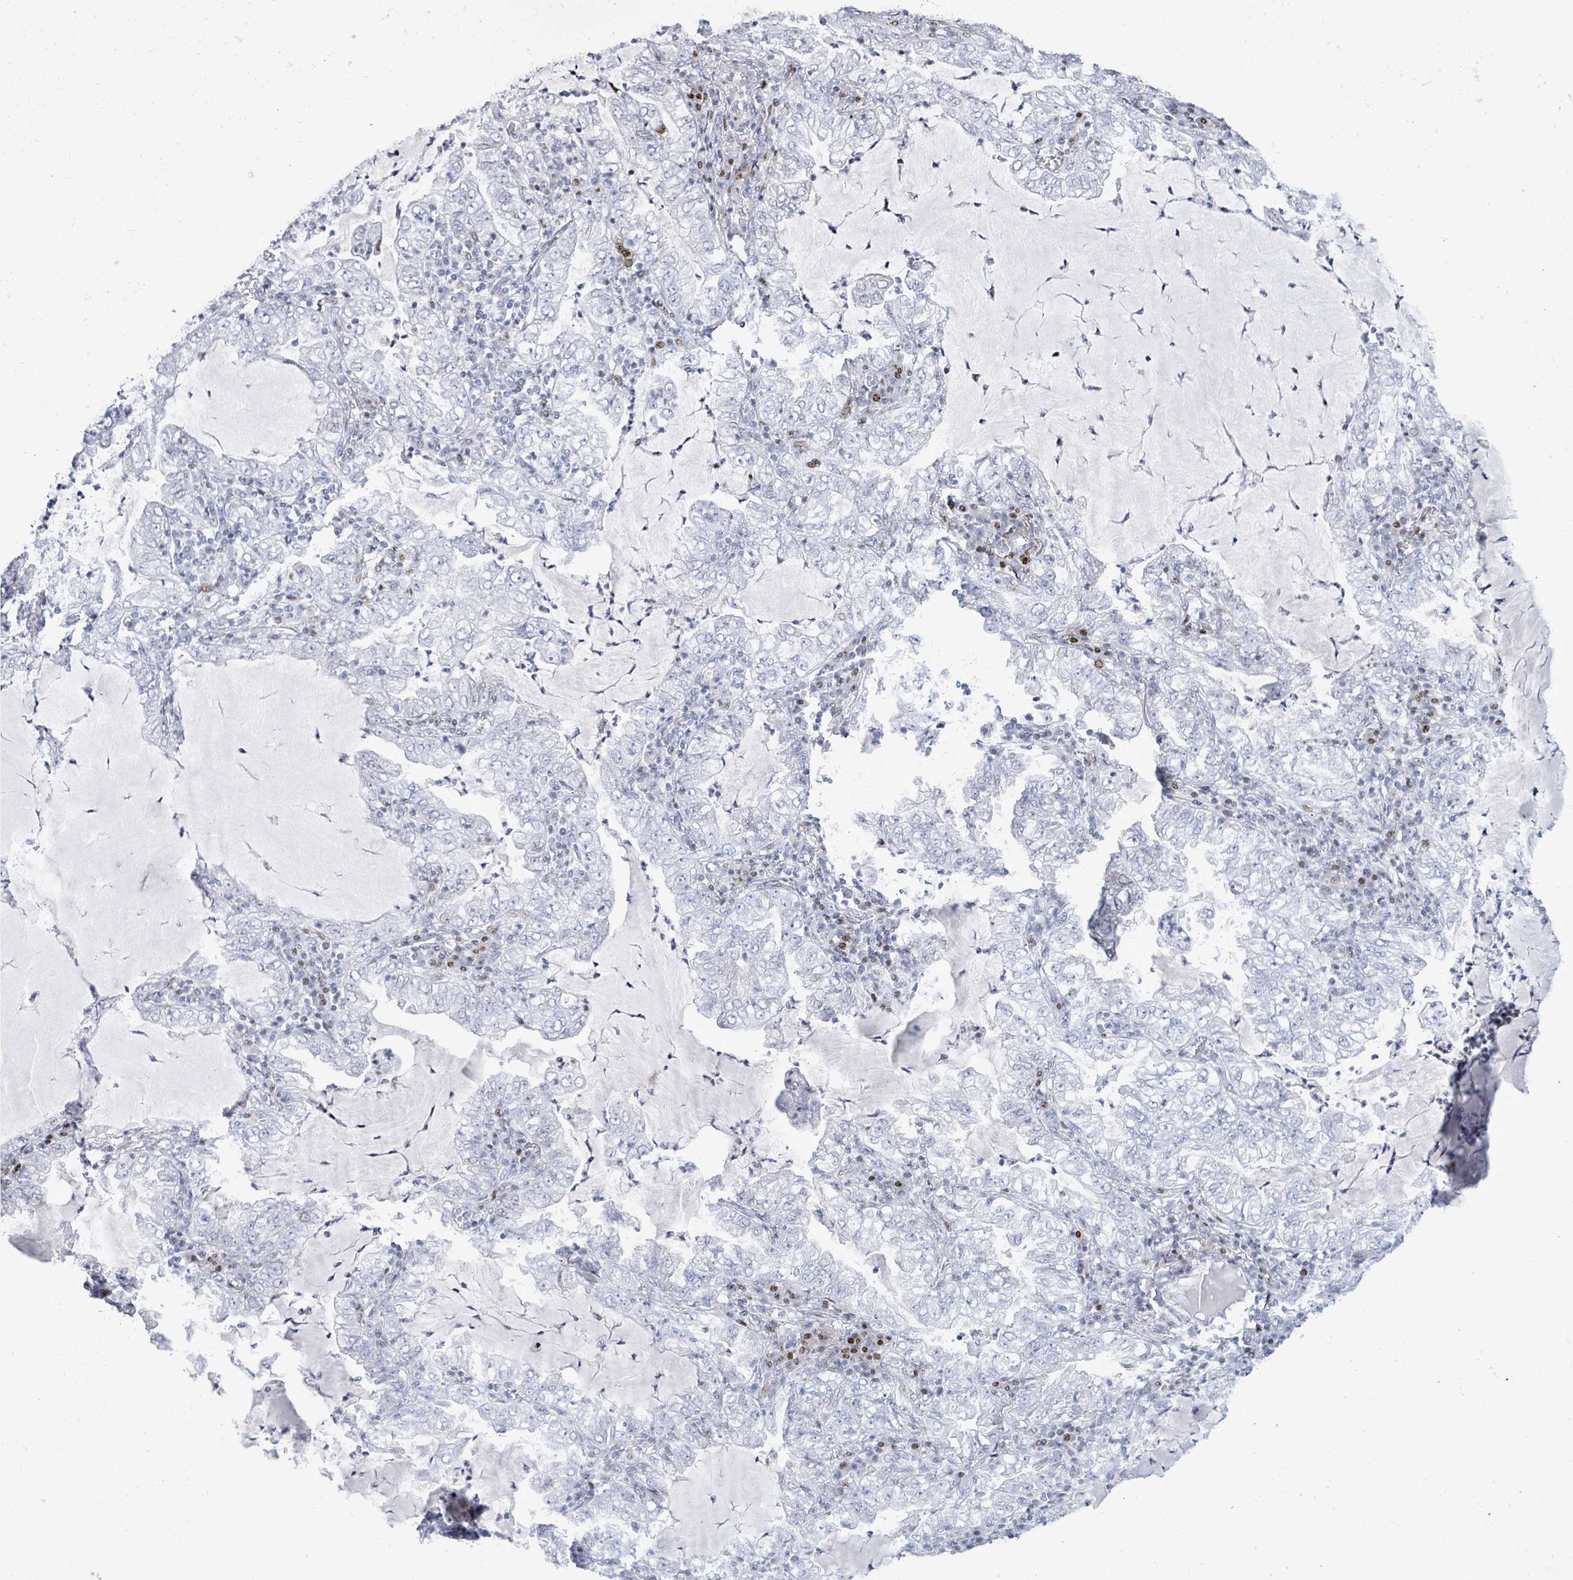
{"staining": {"intensity": "negative", "quantity": "none", "location": "none"}, "tissue": "lung cancer", "cell_type": "Tumor cells", "image_type": "cancer", "snomed": [{"axis": "morphology", "description": "Adenocarcinoma, NOS"}, {"axis": "topography", "description": "Lung"}], "caption": "High power microscopy micrograph of an immunohistochemistry (IHC) photomicrograph of lung adenocarcinoma, revealing no significant expression in tumor cells.", "gene": "MALL", "patient": {"sex": "female", "age": 73}}